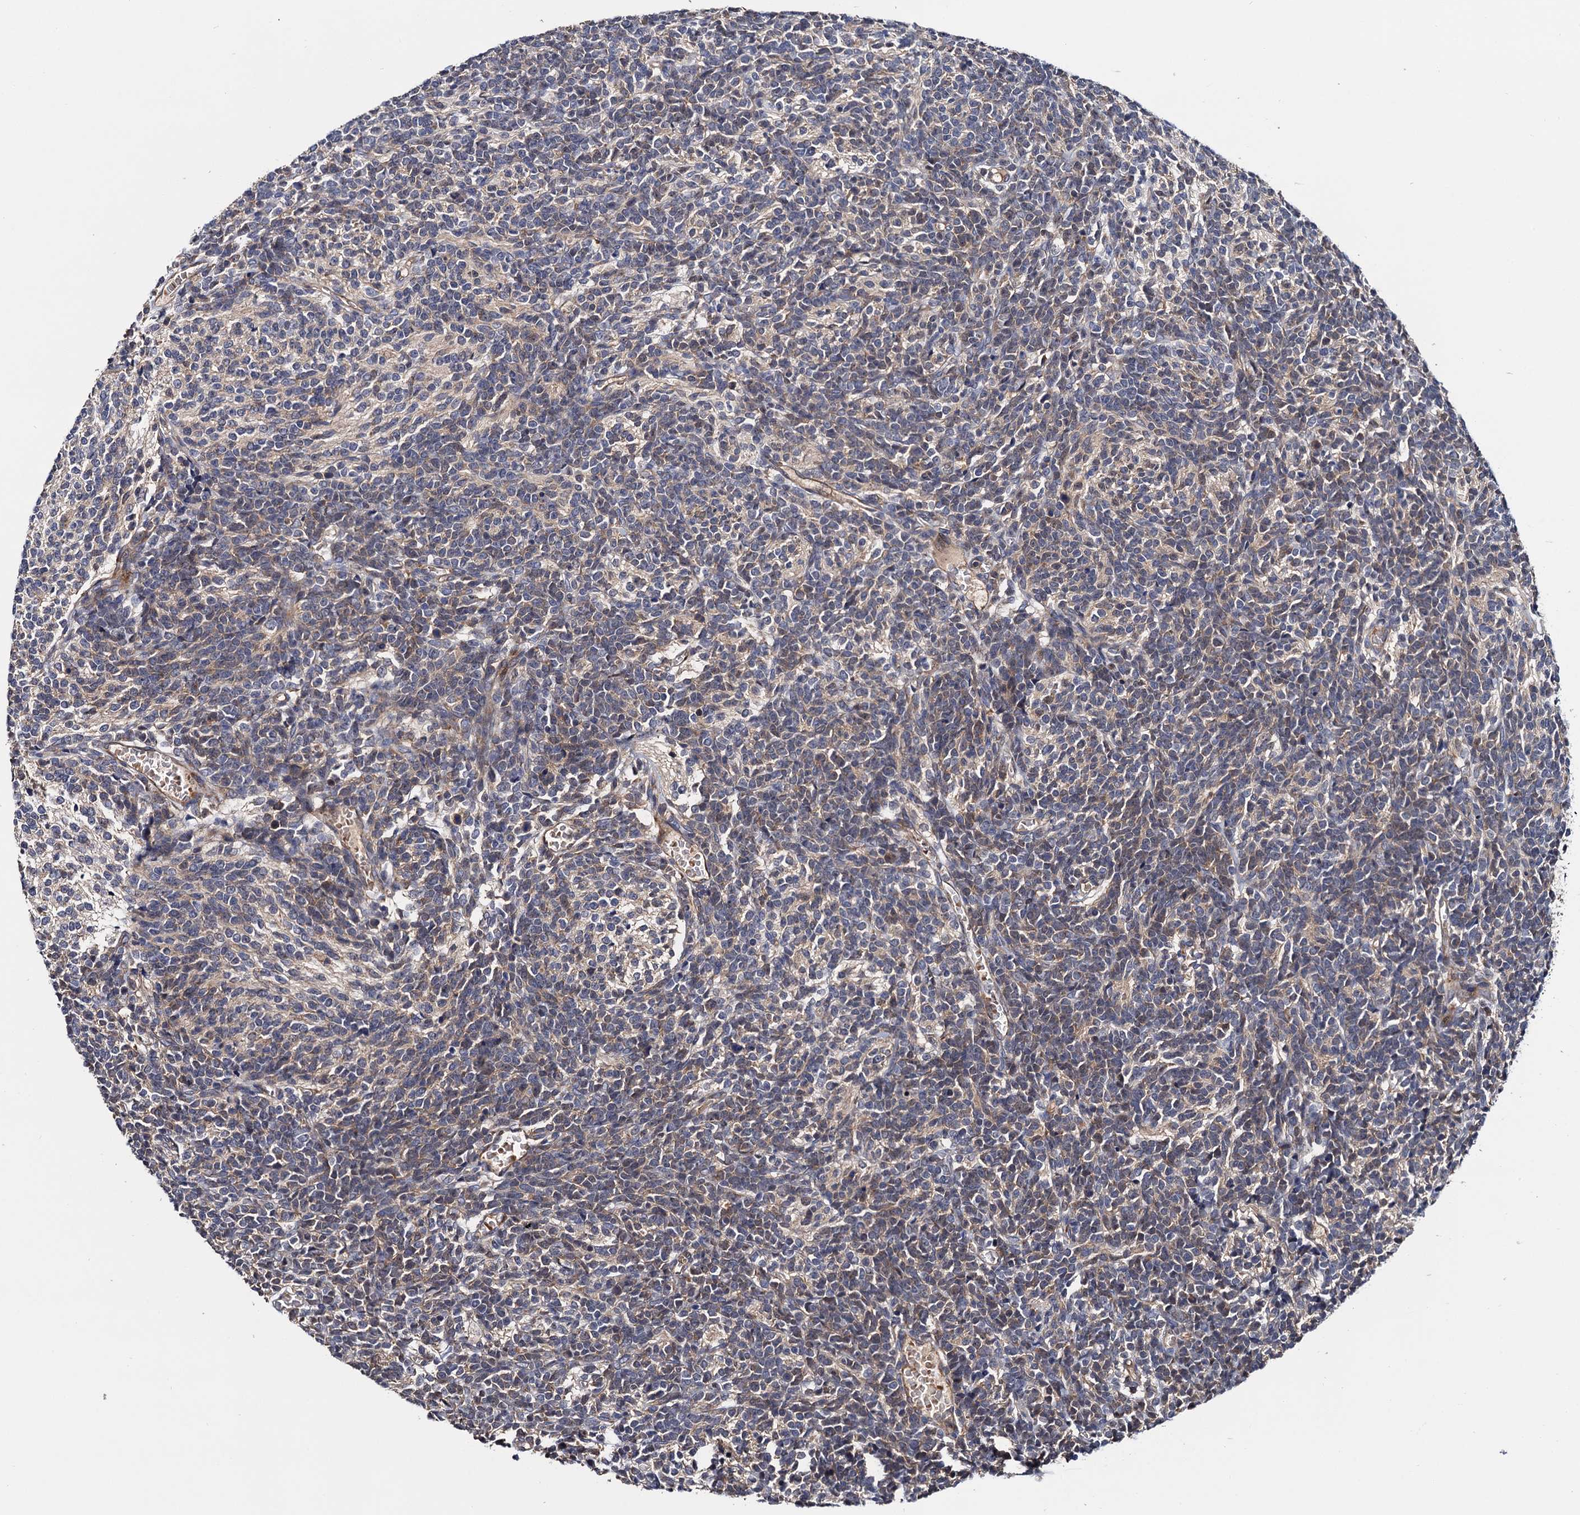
{"staining": {"intensity": "weak", "quantity": "<25%", "location": "cytoplasmic/membranous"}, "tissue": "glioma", "cell_type": "Tumor cells", "image_type": "cancer", "snomed": [{"axis": "morphology", "description": "Glioma, malignant, Low grade"}, {"axis": "topography", "description": "Brain"}], "caption": "Tumor cells show no significant protein staining in low-grade glioma (malignant). Nuclei are stained in blue.", "gene": "TRMT112", "patient": {"sex": "female", "age": 1}}